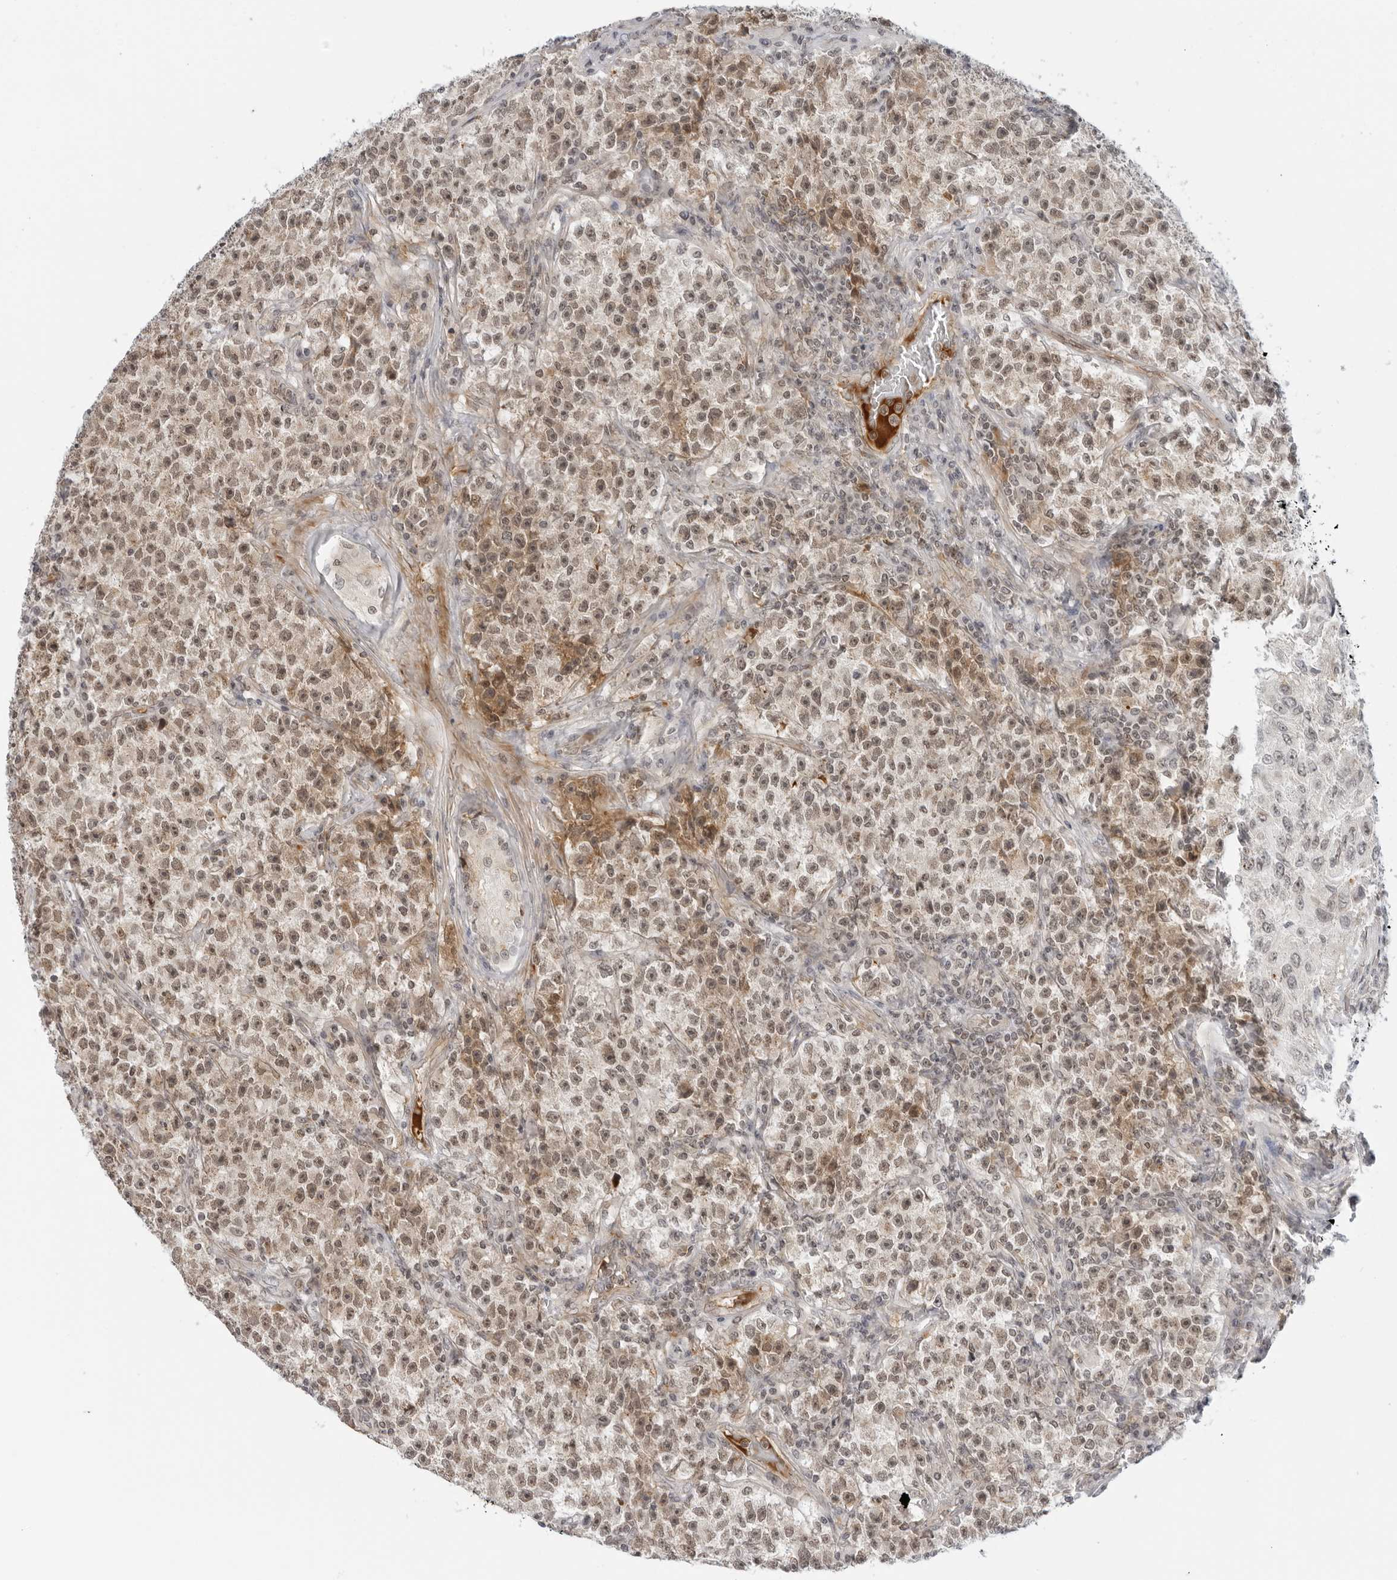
{"staining": {"intensity": "weak", "quantity": "25%-75%", "location": "cytoplasmic/membranous,nuclear"}, "tissue": "testis cancer", "cell_type": "Tumor cells", "image_type": "cancer", "snomed": [{"axis": "morphology", "description": "Seminoma, NOS"}, {"axis": "topography", "description": "Testis"}], "caption": "High-power microscopy captured an IHC micrograph of seminoma (testis), revealing weak cytoplasmic/membranous and nuclear expression in about 25%-75% of tumor cells.", "gene": "SUGCT", "patient": {"sex": "male", "age": 22}}